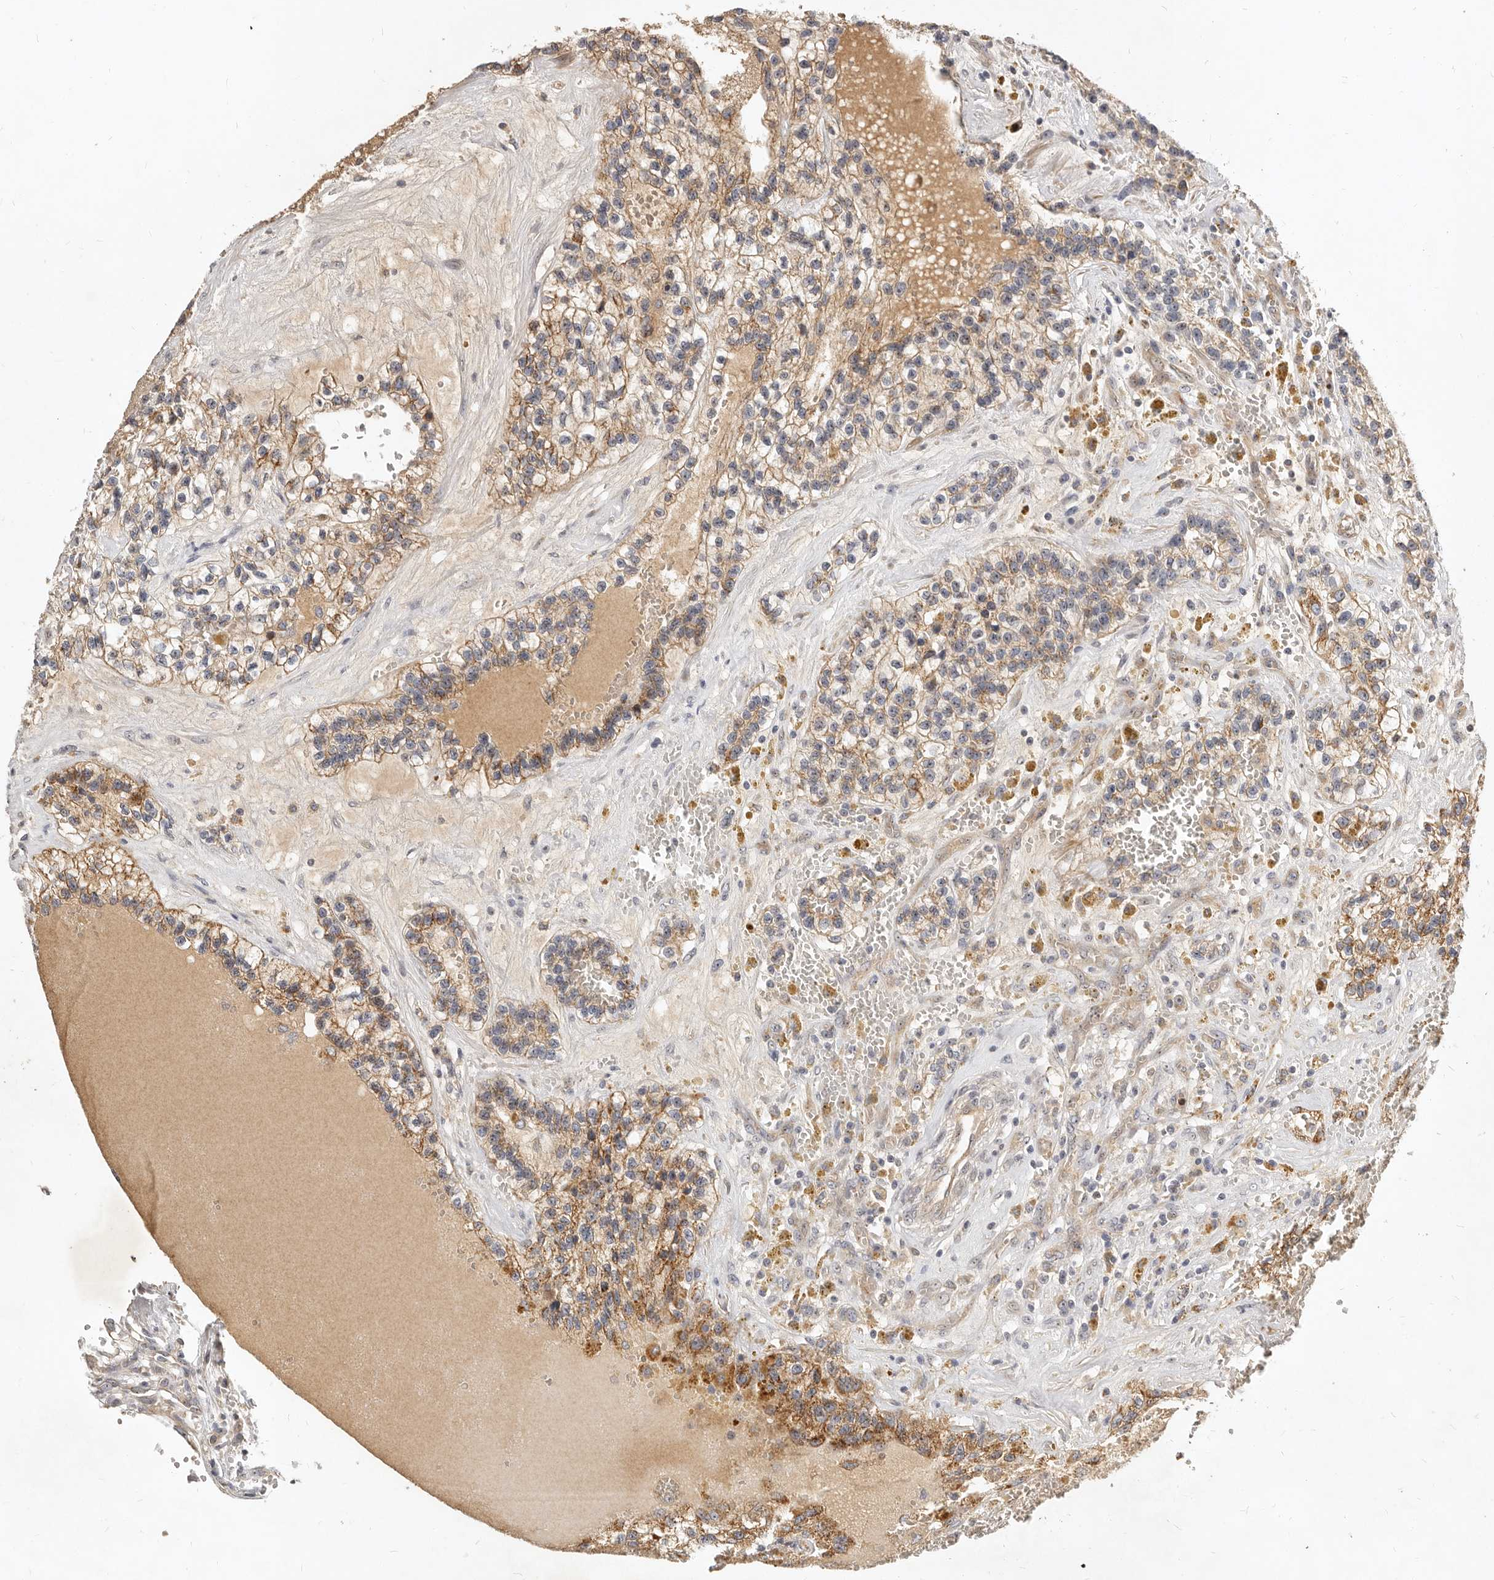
{"staining": {"intensity": "moderate", "quantity": ">75%", "location": "cytoplasmic/membranous"}, "tissue": "renal cancer", "cell_type": "Tumor cells", "image_type": "cancer", "snomed": [{"axis": "morphology", "description": "Adenocarcinoma, NOS"}, {"axis": "topography", "description": "Kidney"}], "caption": "The immunohistochemical stain labels moderate cytoplasmic/membranous staining in tumor cells of renal adenocarcinoma tissue.", "gene": "MICALL2", "patient": {"sex": "female", "age": 57}}